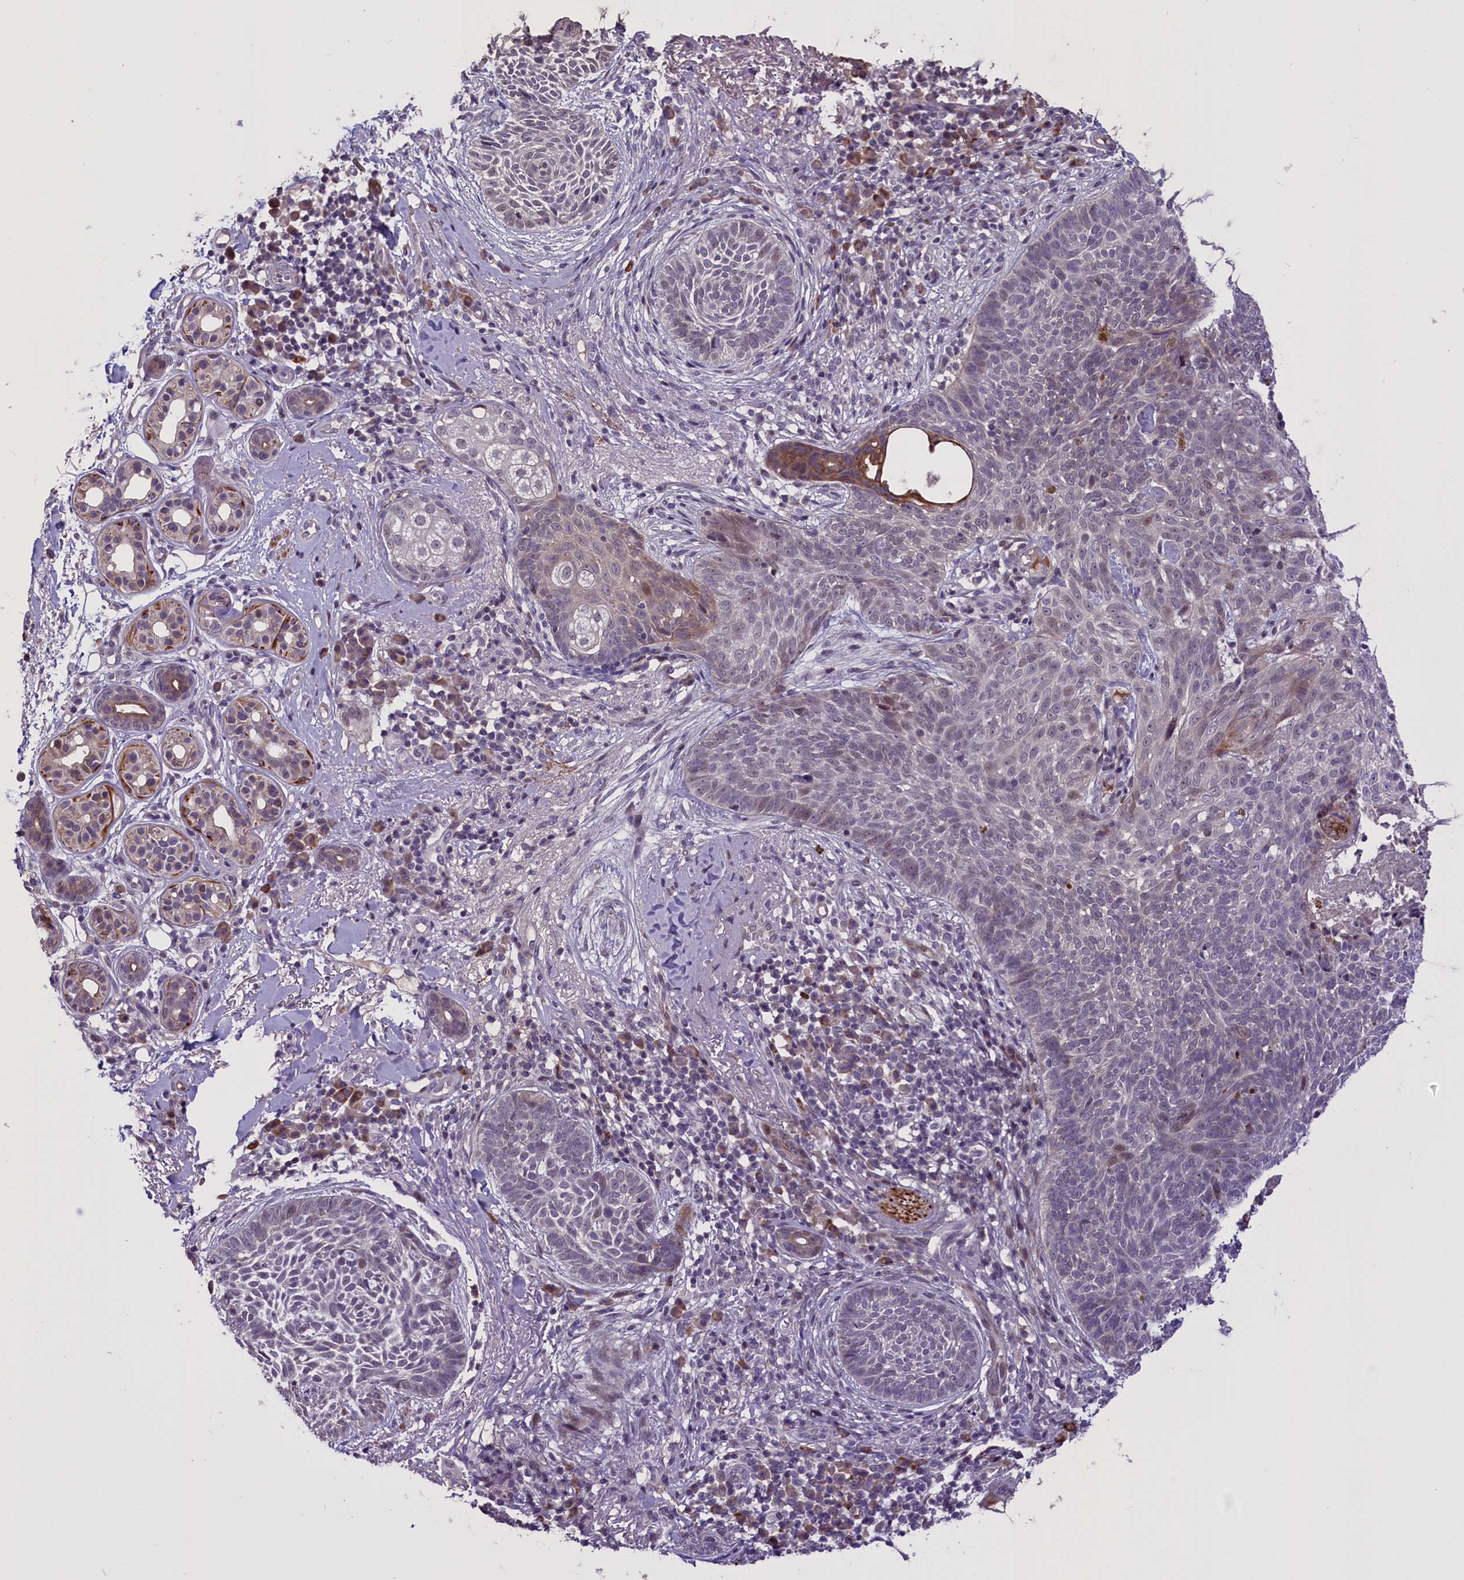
{"staining": {"intensity": "weak", "quantity": "<25%", "location": "cytoplasmic/membranous"}, "tissue": "skin cancer", "cell_type": "Tumor cells", "image_type": "cancer", "snomed": [{"axis": "morphology", "description": "Basal cell carcinoma"}, {"axis": "topography", "description": "Skin"}], "caption": "Immunohistochemistry image of neoplastic tissue: human skin cancer (basal cell carcinoma) stained with DAB shows no significant protein expression in tumor cells.", "gene": "ENHO", "patient": {"sex": "male", "age": 85}}